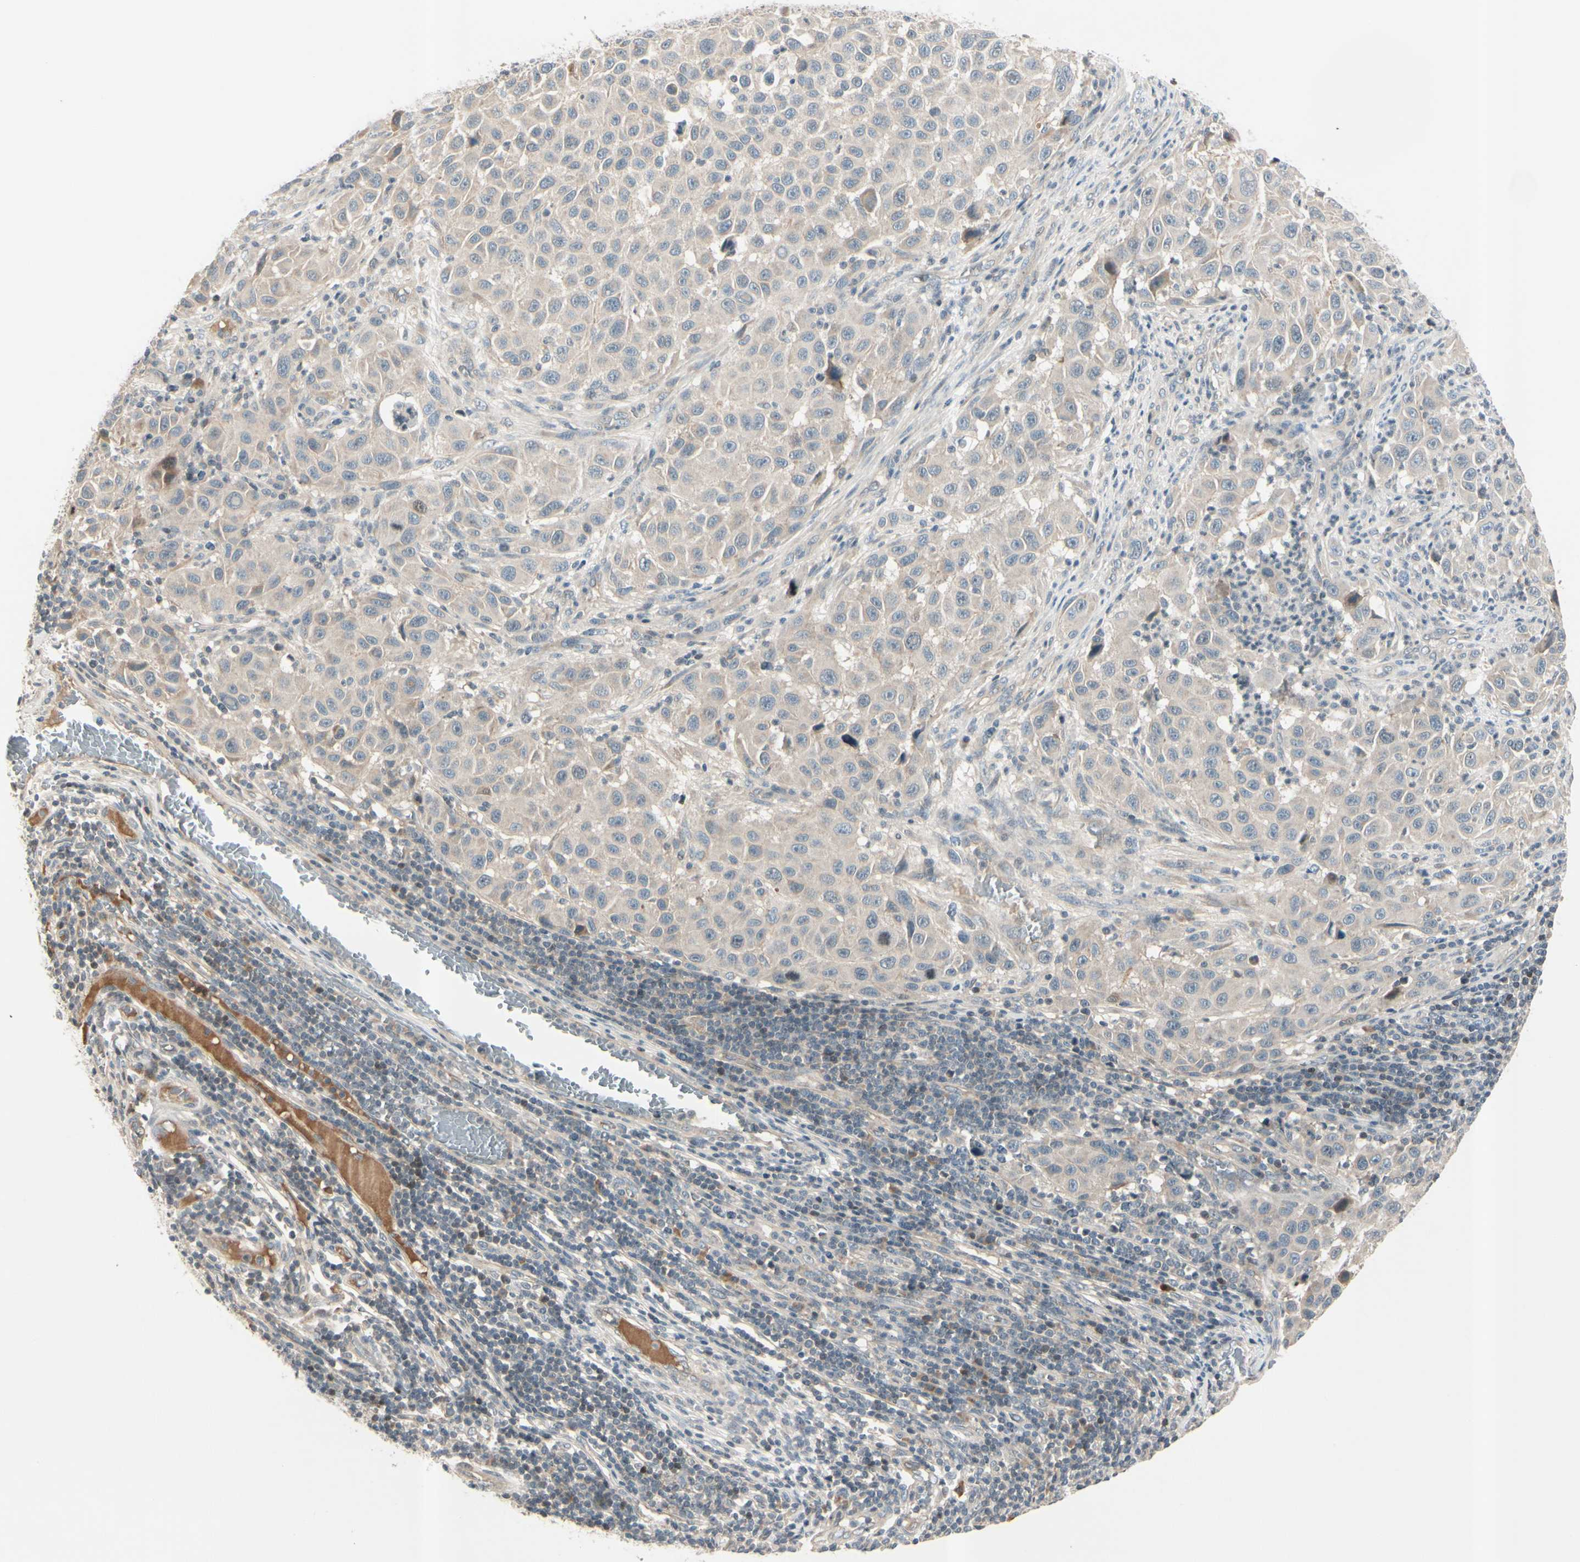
{"staining": {"intensity": "weak", "quantity": "25%-75%", "location": "cytoplasmic/membranous"}, "tissue": "melanoma", "cell_type": "Tumor cells", "image_type": "cancer", "snomed": [{"axis": "morphology", "description": "Malignant melanoma, Metastatic site"}, {"axis": "topography", "description": "Lymph node"}], "caption": "The immunohistochemical stain shows weak cytoplasmic/membranous staining in tumor cells of malignant melanoma (metastatic site) tissue.", "gene": "ICAM5", "patient": {"sex": "male", "age": 61}}